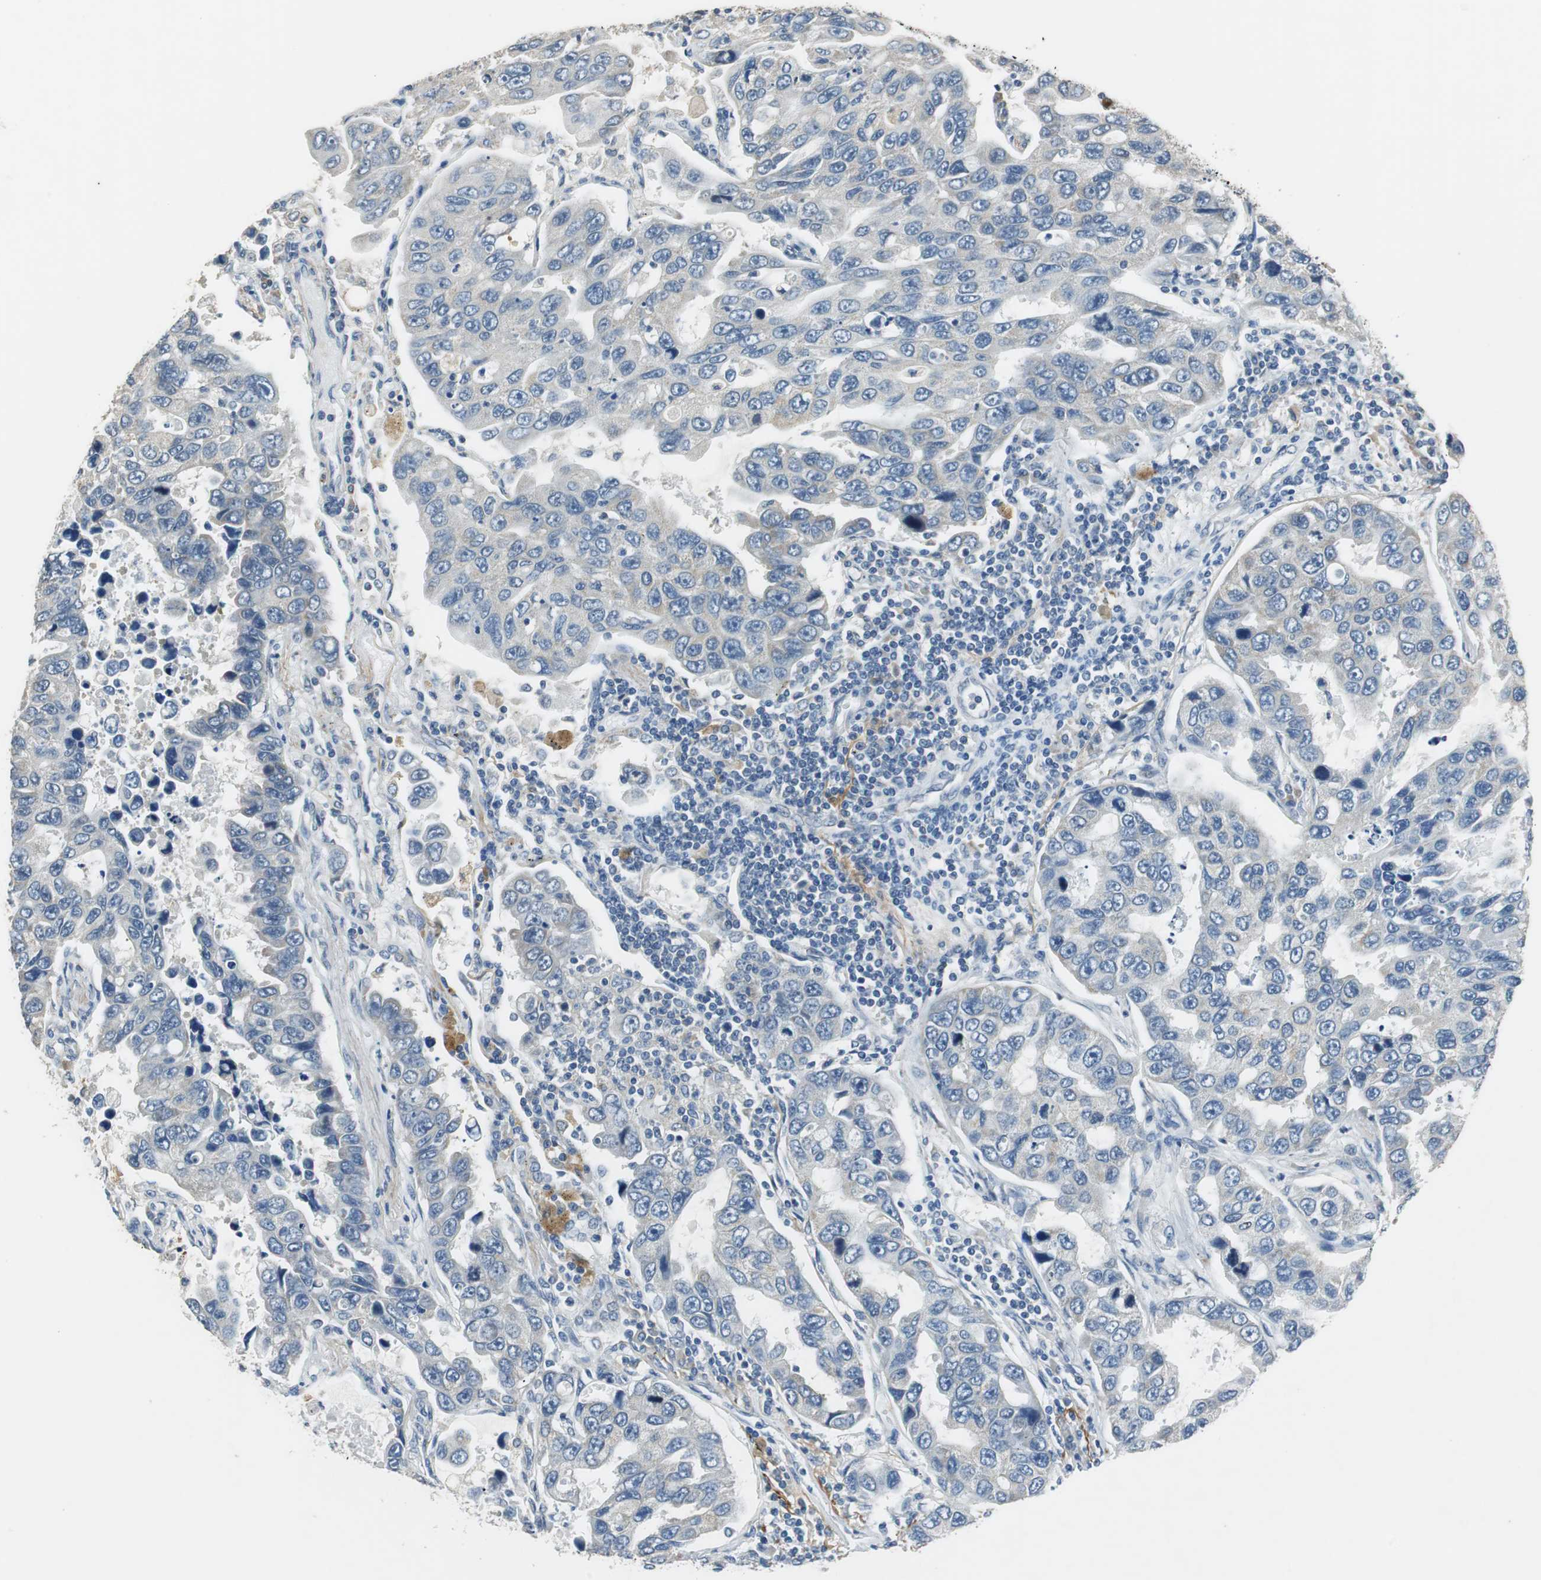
{"staining": {"intensity": "weak", "quantity": "<25%", "location": "cytoplasmic/membranous"}, "tissue": "lung cancer", "cell_type": "Tumor cells", "image_type": "cancer", "snomed": [{"axis": "morphology", "description": "Adenocarcinoma, NOS"}, {"axis": "topography", "description": "Lung"}], "caption": "The immunohistochemistry image has no significant expression in tumor cells of adenocarcinoma (lung) tissue. (IHC, brightfield microscopy, high magnification).", "gene": "ALDH4A1", "patient": {"sex": "male", "age": 64}}